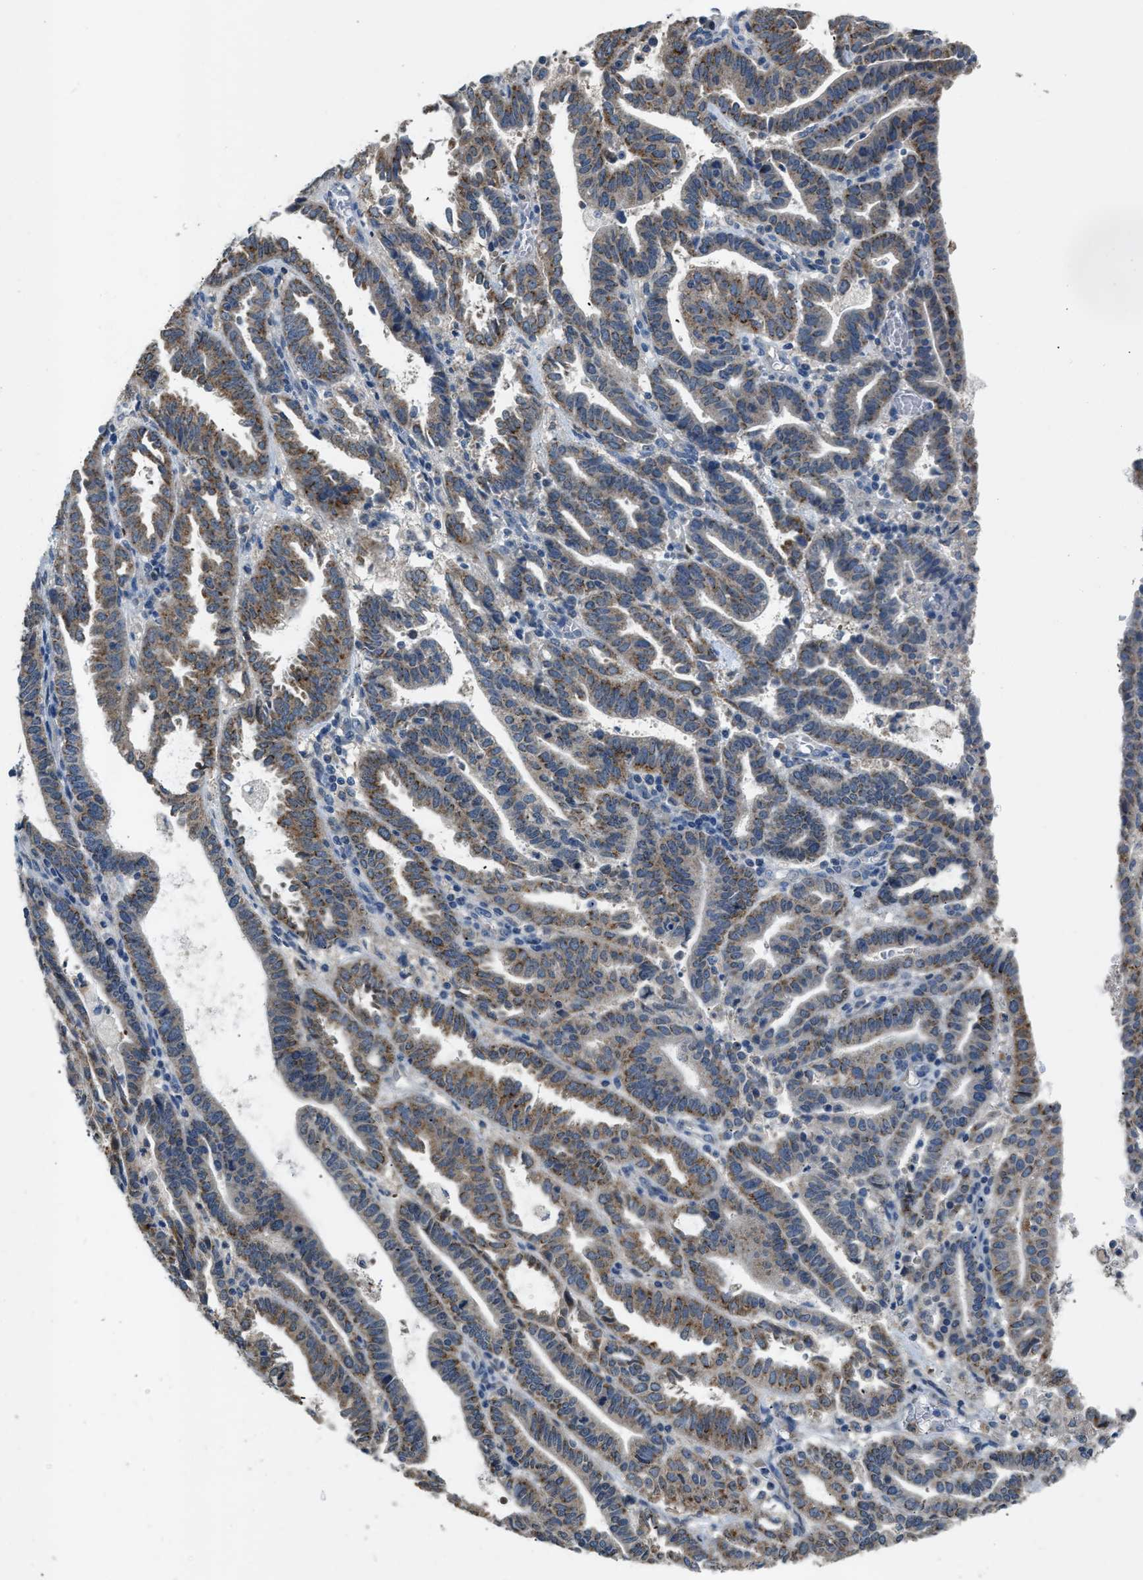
{"staining": {"intensity": "weak", "quantity": ">75%", "location": "cytoplasmic/membranous"}, "tissue": "endometrial cancer", "cell_type": "Tumor cells", "image_type": "cancer", "snomed": [{"axis": "morphology", "description": "Adenocarcinoma, NOS"}, {"axis": "topography", "description": "Uterus"}], "caption": "High-magnification brightfield microscopy of endometrial cancer (adenocarcinoma) stained with DAB (brown) and counterstained with hematoxylin (blue). tumor cells exhibit weak cytoplasmic/membranous expression is identified in approximately>75% of cells.", "gene": "TOMM34", "patient": {"sex": "female", "age": 83}}